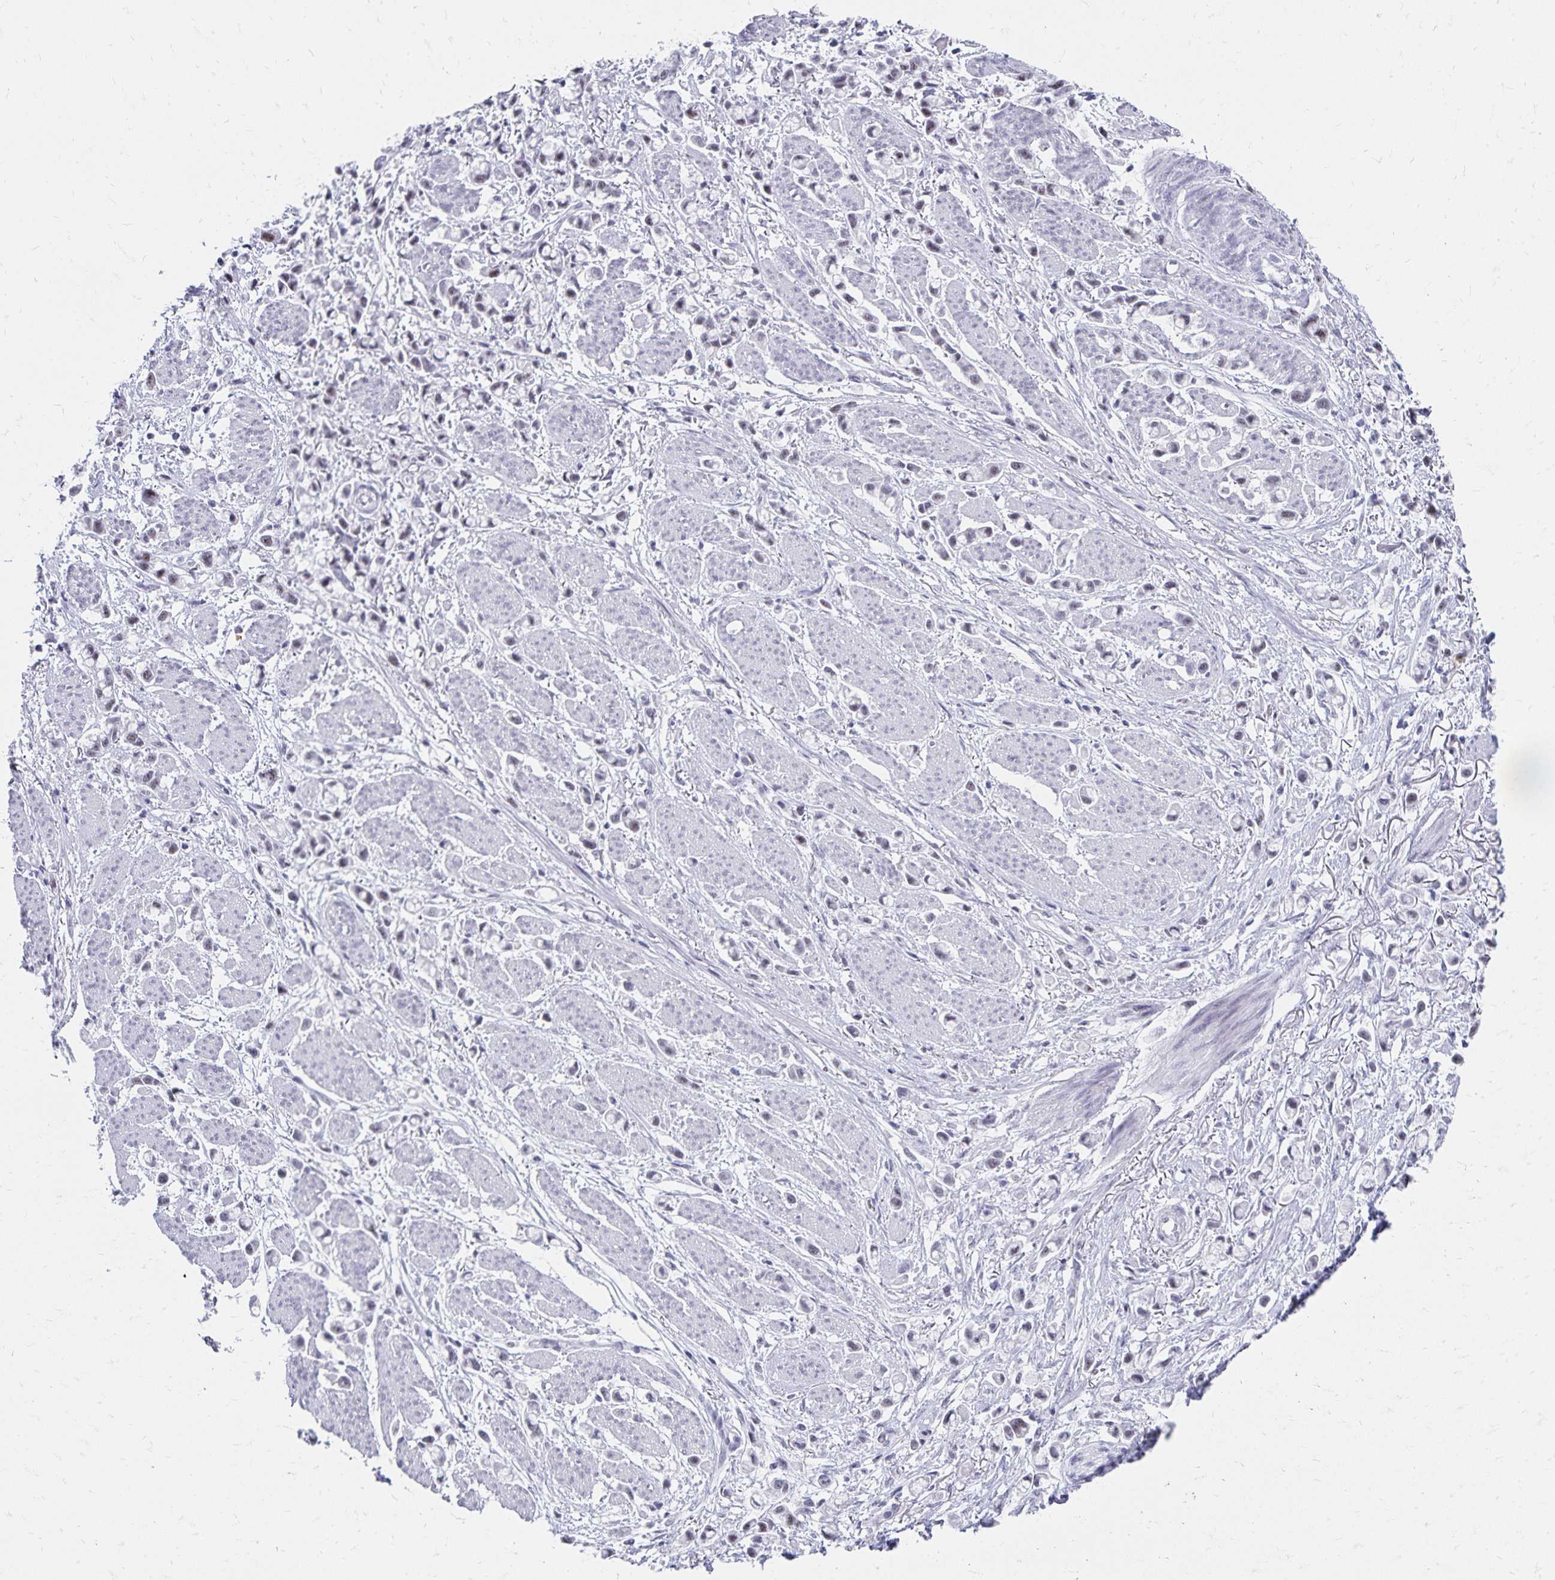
{"staining": {"intensity": "negative", "quantity": "none", "location": "none"}, "tissue": "stomach cancer", "cell_type": "Tumor cells", "image_type": "cancer", "snomed": [{"axis": "morphology", "description": "Adenocarcinoma, NOS"}, {"axis": "topography", "description": "Stomach"}], "caption": "Immunohistochemistry (IHC) of human stomach adenocarcinoma shows no positivity in tumor cells.", "gene": "C20orf85", "patient": {"sex": "female", "age": 81}}